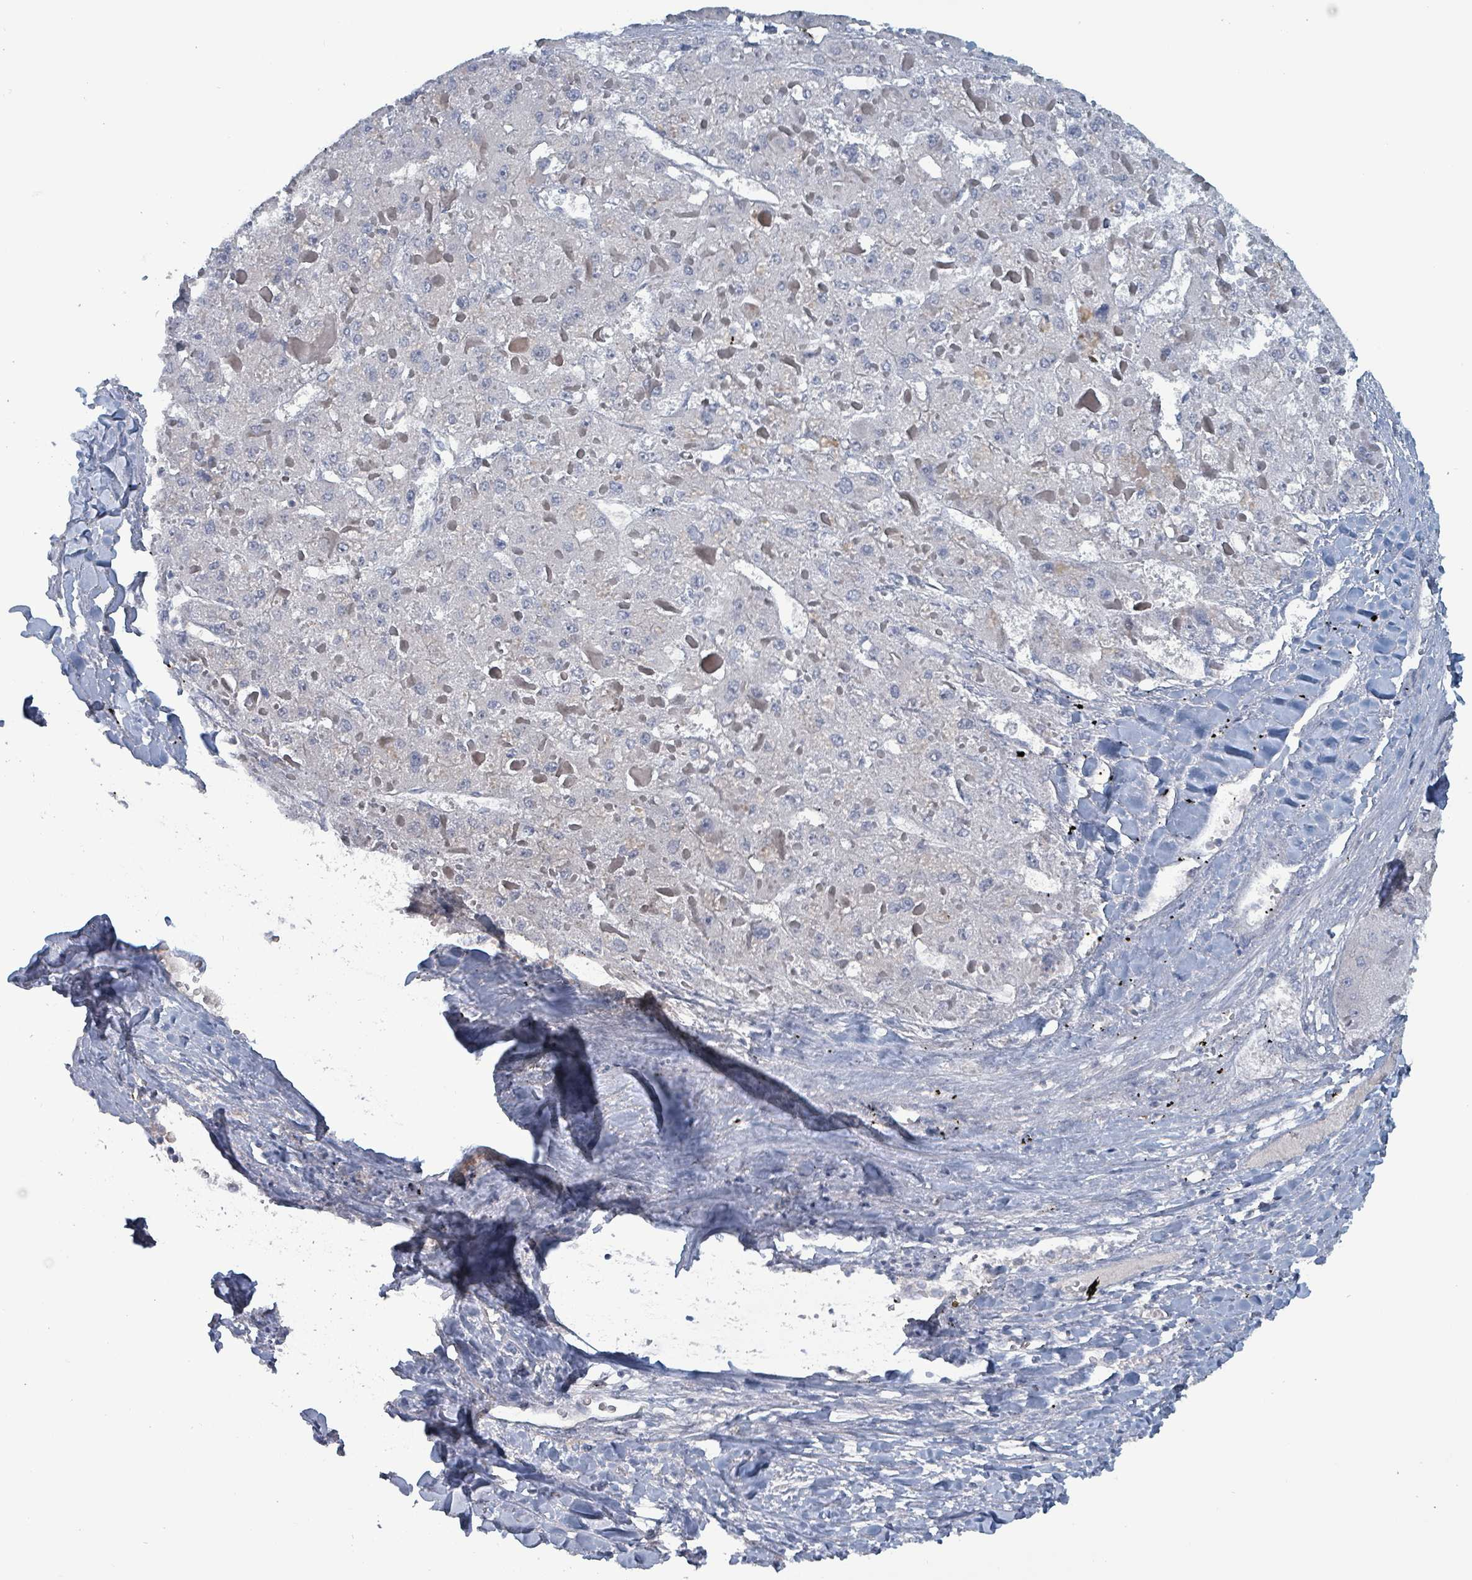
{"staining": {"intensity": "negative", "quantity": "none", "location": "none"}, "tissue": "liver cancer", "cell_type": "Tumor cells", "image_type": "cancer", "snomed": [{"axis": "morphology", "description": "Carcinoma, Hepatocellular, NOS"}, {"axis": "topography", "description": "Liver"}], "caption": "An immunohistochemistry (IHC) histopathology image of liver cancer (hepatocellular carcinoma) is shown. There is no staining in tumor cells of liver cancer (hepatocellular carcinoma).", "gene": "TAAR5", "patient": {"sex": "female", "age": 73}}